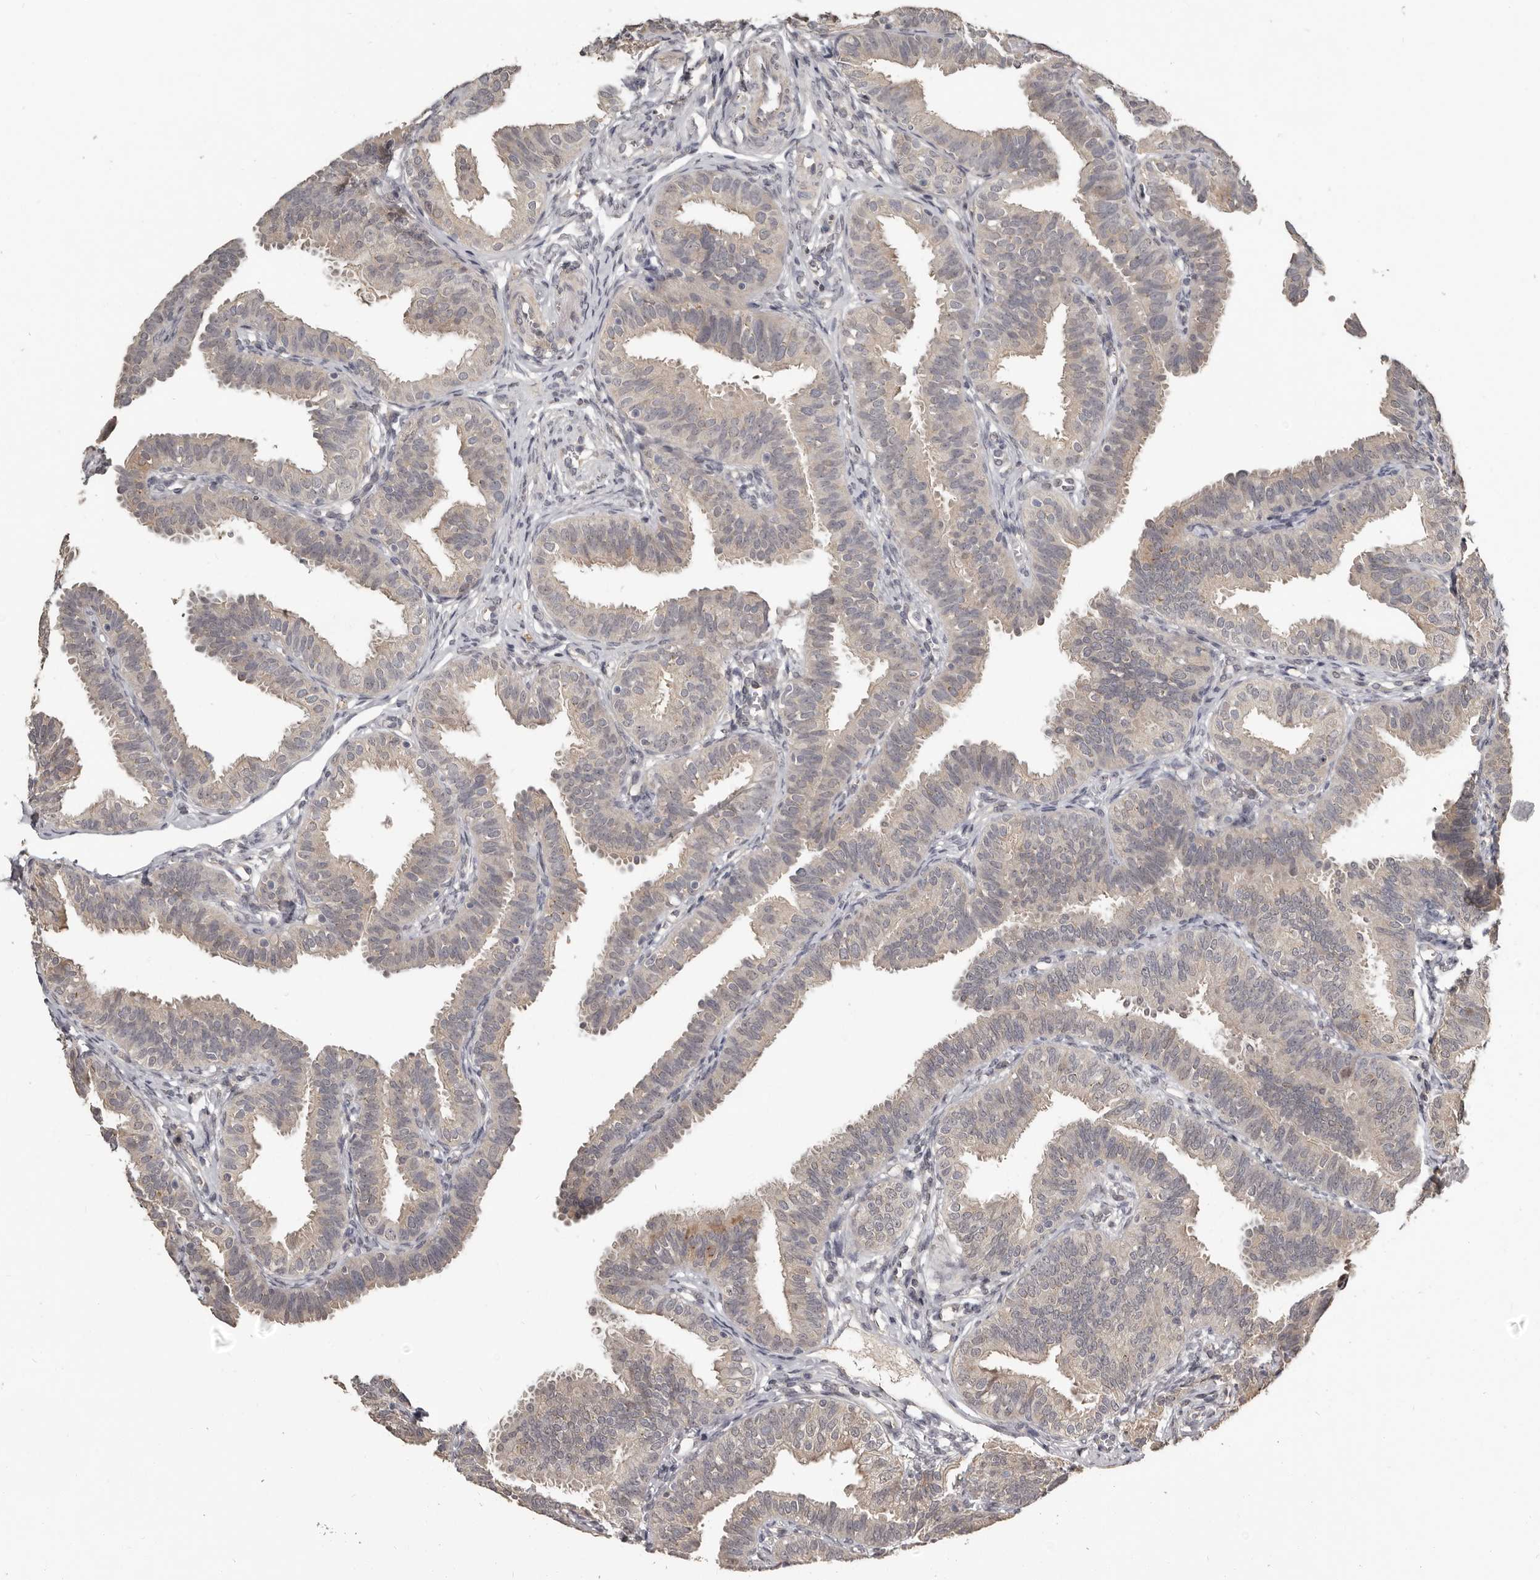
{"staining": {"intensity": "weak", "quantity": ">75%", "location": "cytoplasmic/membranous"}, "tissue": "fallopian tube", "cell_type": "Glandular cells", "image_type": "normal", "snomed": [{"axis": "morphology", "description": "Normal tissue, NOS"}, {"axis": "topography", "description": "Fallopian tube"}], "caption": "Fallopian tube stained with IHC exhibits weak cytoplasmic/membranous positivity in about >75% of glandular cells. The staining was performed using DAB (3,3'-diaminobenzidine), with brown indicating positive protein expression. Nuclei are stained blue with hematoxylin.", "gene": "ZFP14", "patient": {"sex": "female", "age": 35}}